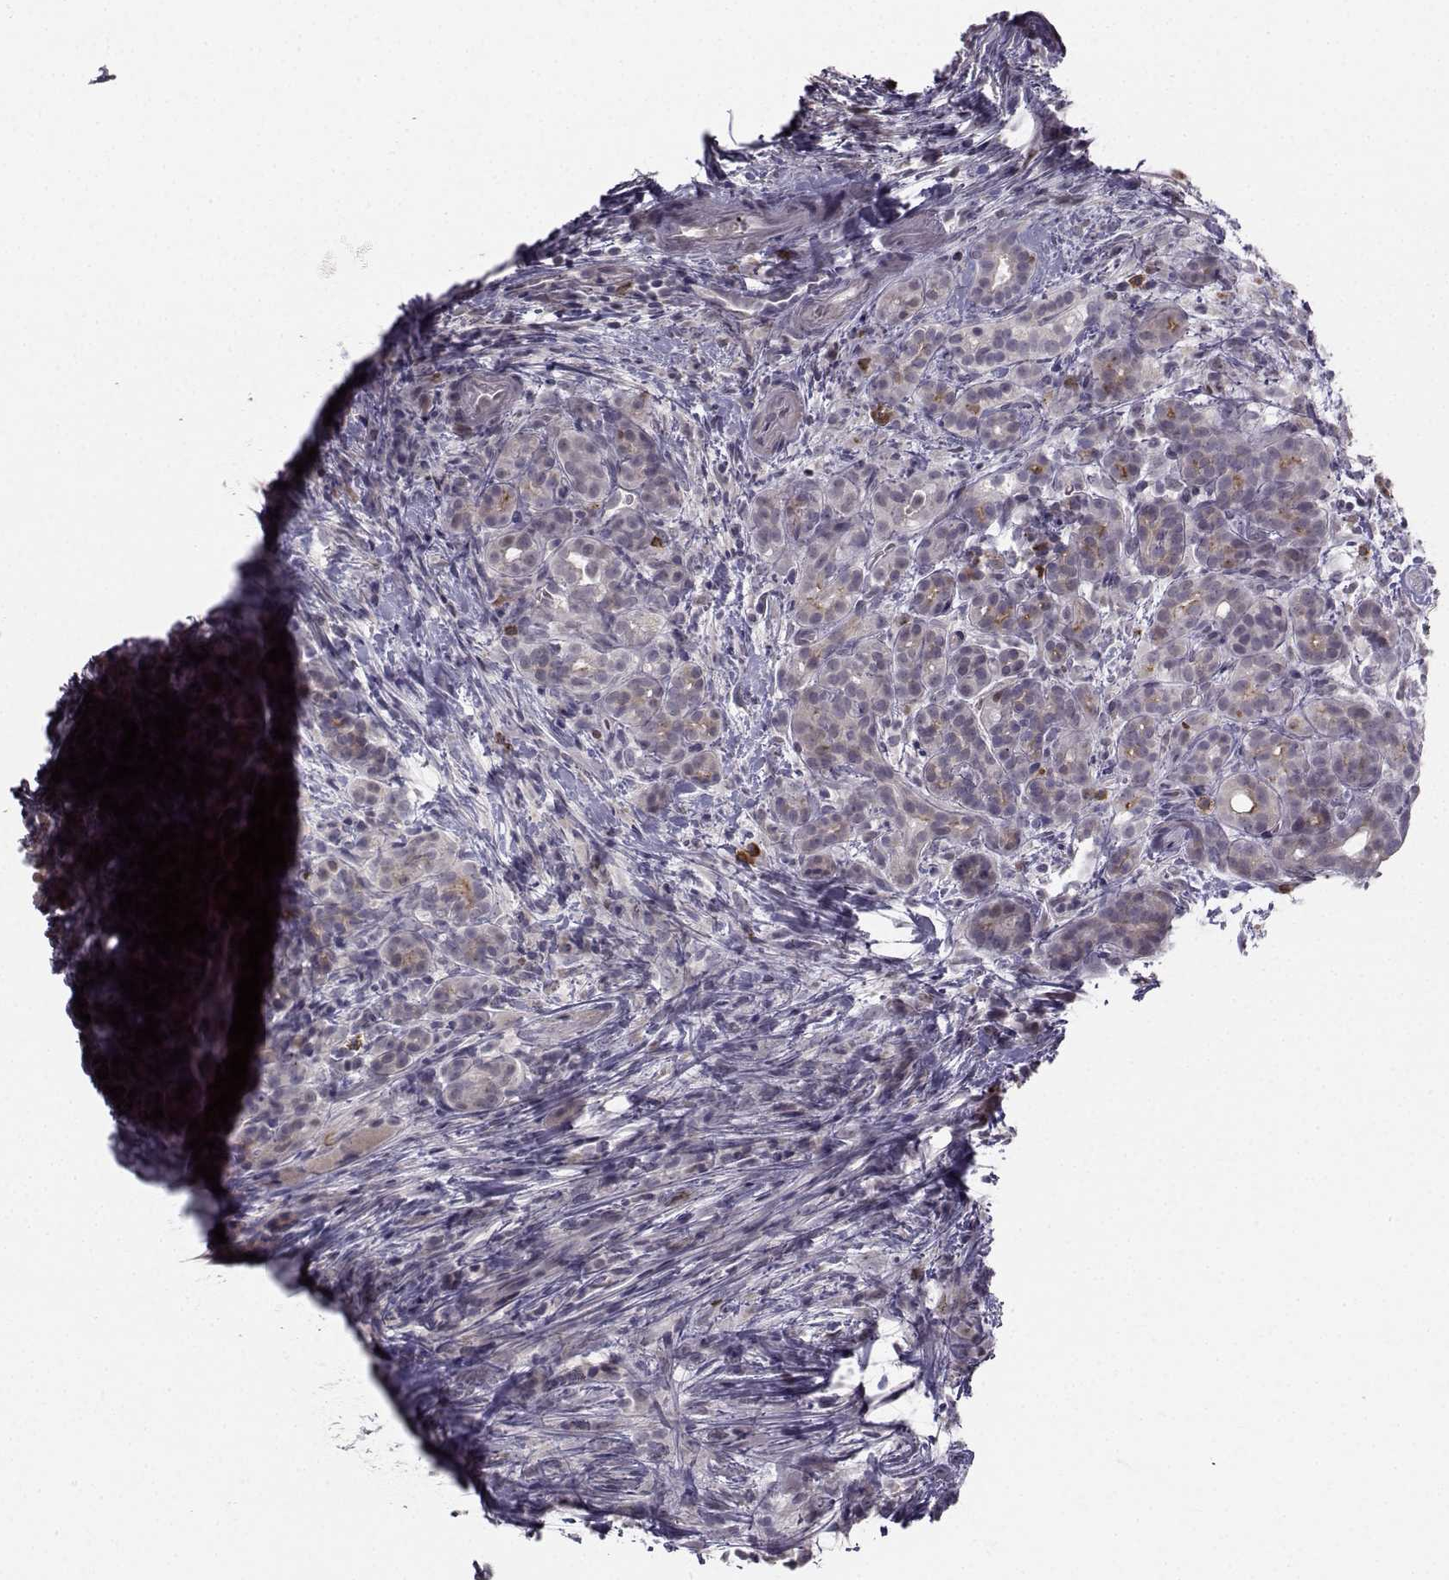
{"staining": {"intensity": "moderate", "quantity": "<25%", "location": "cytoplasmic/membranous"}, "tissue": "pancreatic cancer", "cell_type": "Tumor cells", "image_type": "cancer", "snomed": [{"axis": "morphology", "description": "Adenocarcinoma, NOS"}, {"axis": "topography", "description": "Pancreas"}], "caption": "An IHC image of tumor tissue is shown. Protein staining in brown labels moderate cytoplasmic/membranous positivity in adenocarcinoma (pancreatic) within tumor cells. The staining is performed using DAB (3,3'-diaminobenzidine) brown chromogen to label protein expression. The nuclei are counter-stained blue using hematoxylin.", "gene": "LRP8", "patient": {"sex": "male", "age": 44}}